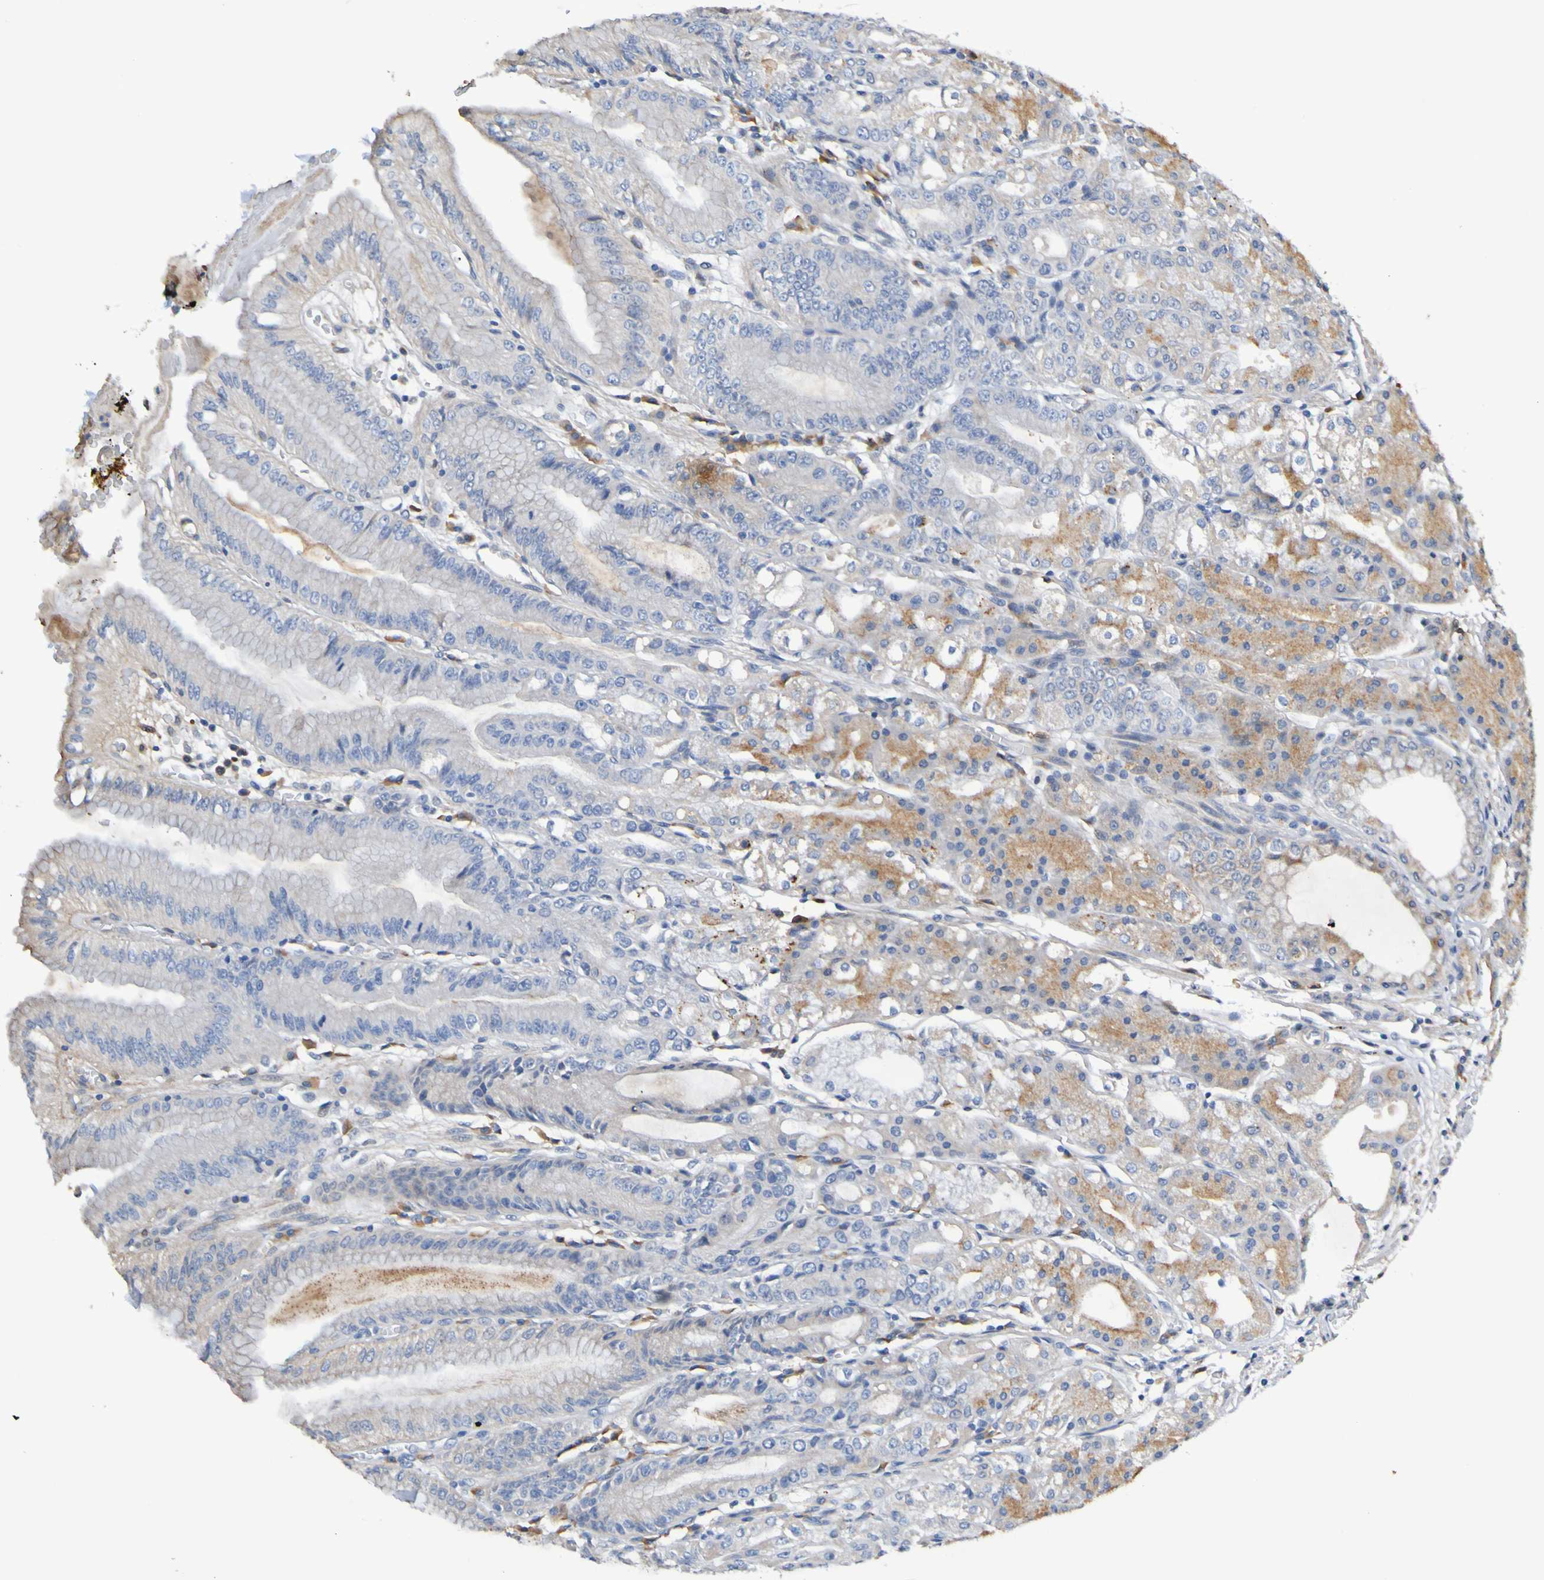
{"staining": {"intensity": "moderate", "quantity": "25%-75%", "location": "cytoplasmic/membranous"}, "tissue": "stomach", "cell_type": "Glandular cells", "image_type": "normal", "snomed": [{"axis": "morphology", "description": "Normal tissue, NOS"}, {"axis": "topography", "description": "Stomach, lower"}], "caption": "DAB (3,3'-diaminobenzidine) immunohistochemical staining of benign stomach exhibits moderate cytoplasmic/membranous protein expression in about 25%-75% of glandular cells. (DAB IHC with brightfield microscopy, high magnification).", "gene": "METAP2", "patient": {"sex": "male", "age": 71}}